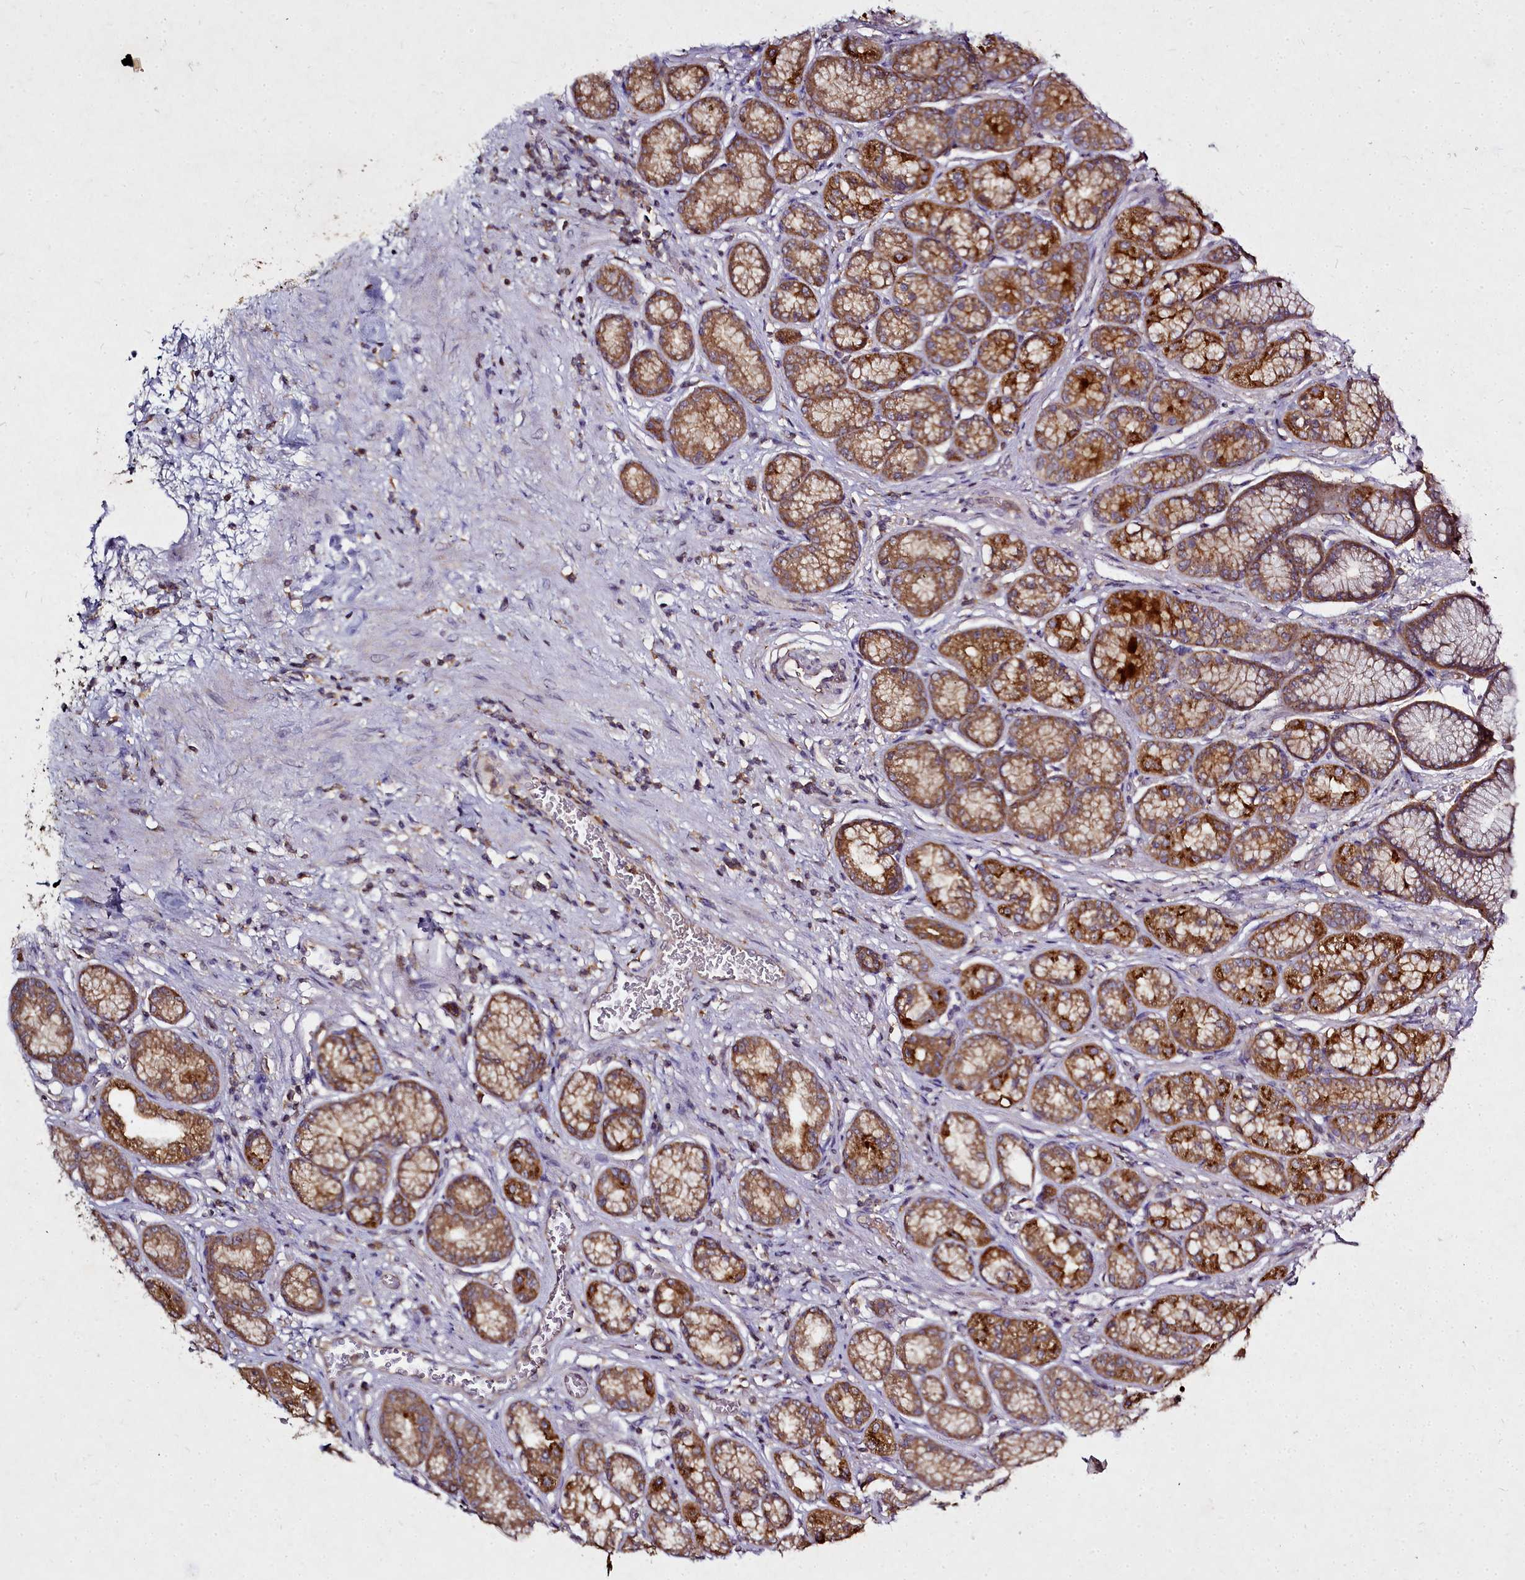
{"staining": {"intensity": "strong", "quantity": ">75%", "location": "cytoplasmic/membranous"}, "tissue": "stomach", "cell_type": "Glandular cells", "image_type": "normal", "snomed": [{"axis": "morphology", "description": "Normal tissue, NOS"}, {"axis": "morphology", "description": "Adenocarcinoma, NOS"}, {"axis": "morphology", "description": "Adenocarcinoma, High grade"}, {"axis": "topography", "description": "Stomach, upper"}, {"axis": "topography", "description": "Stomach"}], "caption": "Benign stomach displays strong cytoplasmic/membranous positivity in about >75% of glandular cells, visualized by immunohistochemistry. (IHC, brightfield microscopy, high magnification).", "gene": "NCKAP1L", "patient": {"sex": "female", "age": 65}}